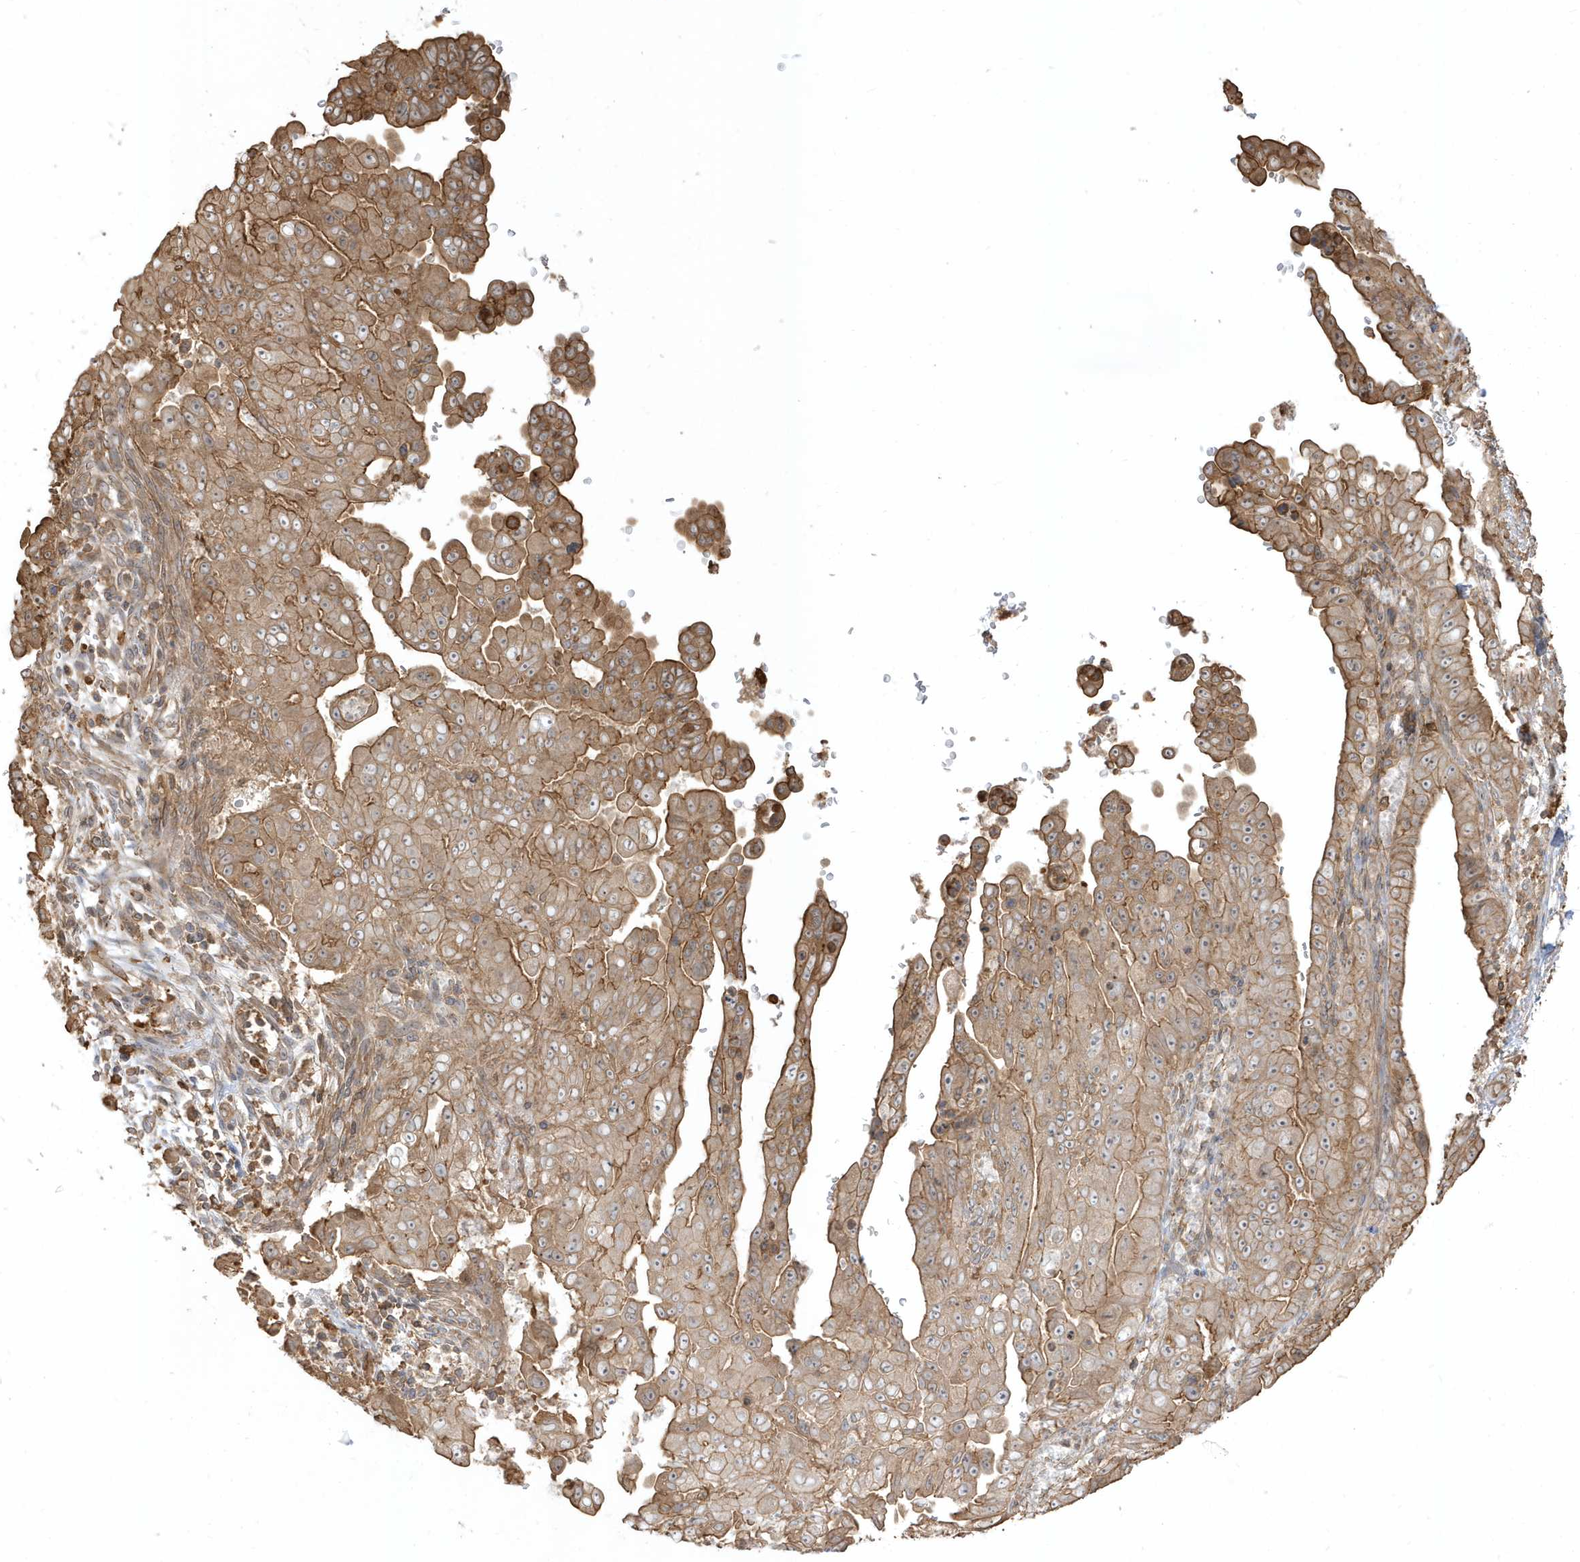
{"staining": {"intensity": "moderate", "quantity": ">75%", "location": "cytoplasmic/membranous"}, "tissue": "pancreatic cancer", "cell_type": "Tumor cells", "image_type": "cancer", "snomed": [{"axis": "morphology", "description": "Adenocarcinoma, NOS"}, {"axis": "topography", "description": "Pancreas"}], "caption": "DAB immunohistochemical staining of adenocarcinoma (pancreatic) exhibits moderate cytoplasmic/membranous protein positivity in about >75% of tumor cells. (brown staining indicates protein expression, while blue staining denotes nuclei).", "gene": "ZBTB8A", "patient": {"sex": "female", "age": 78}}